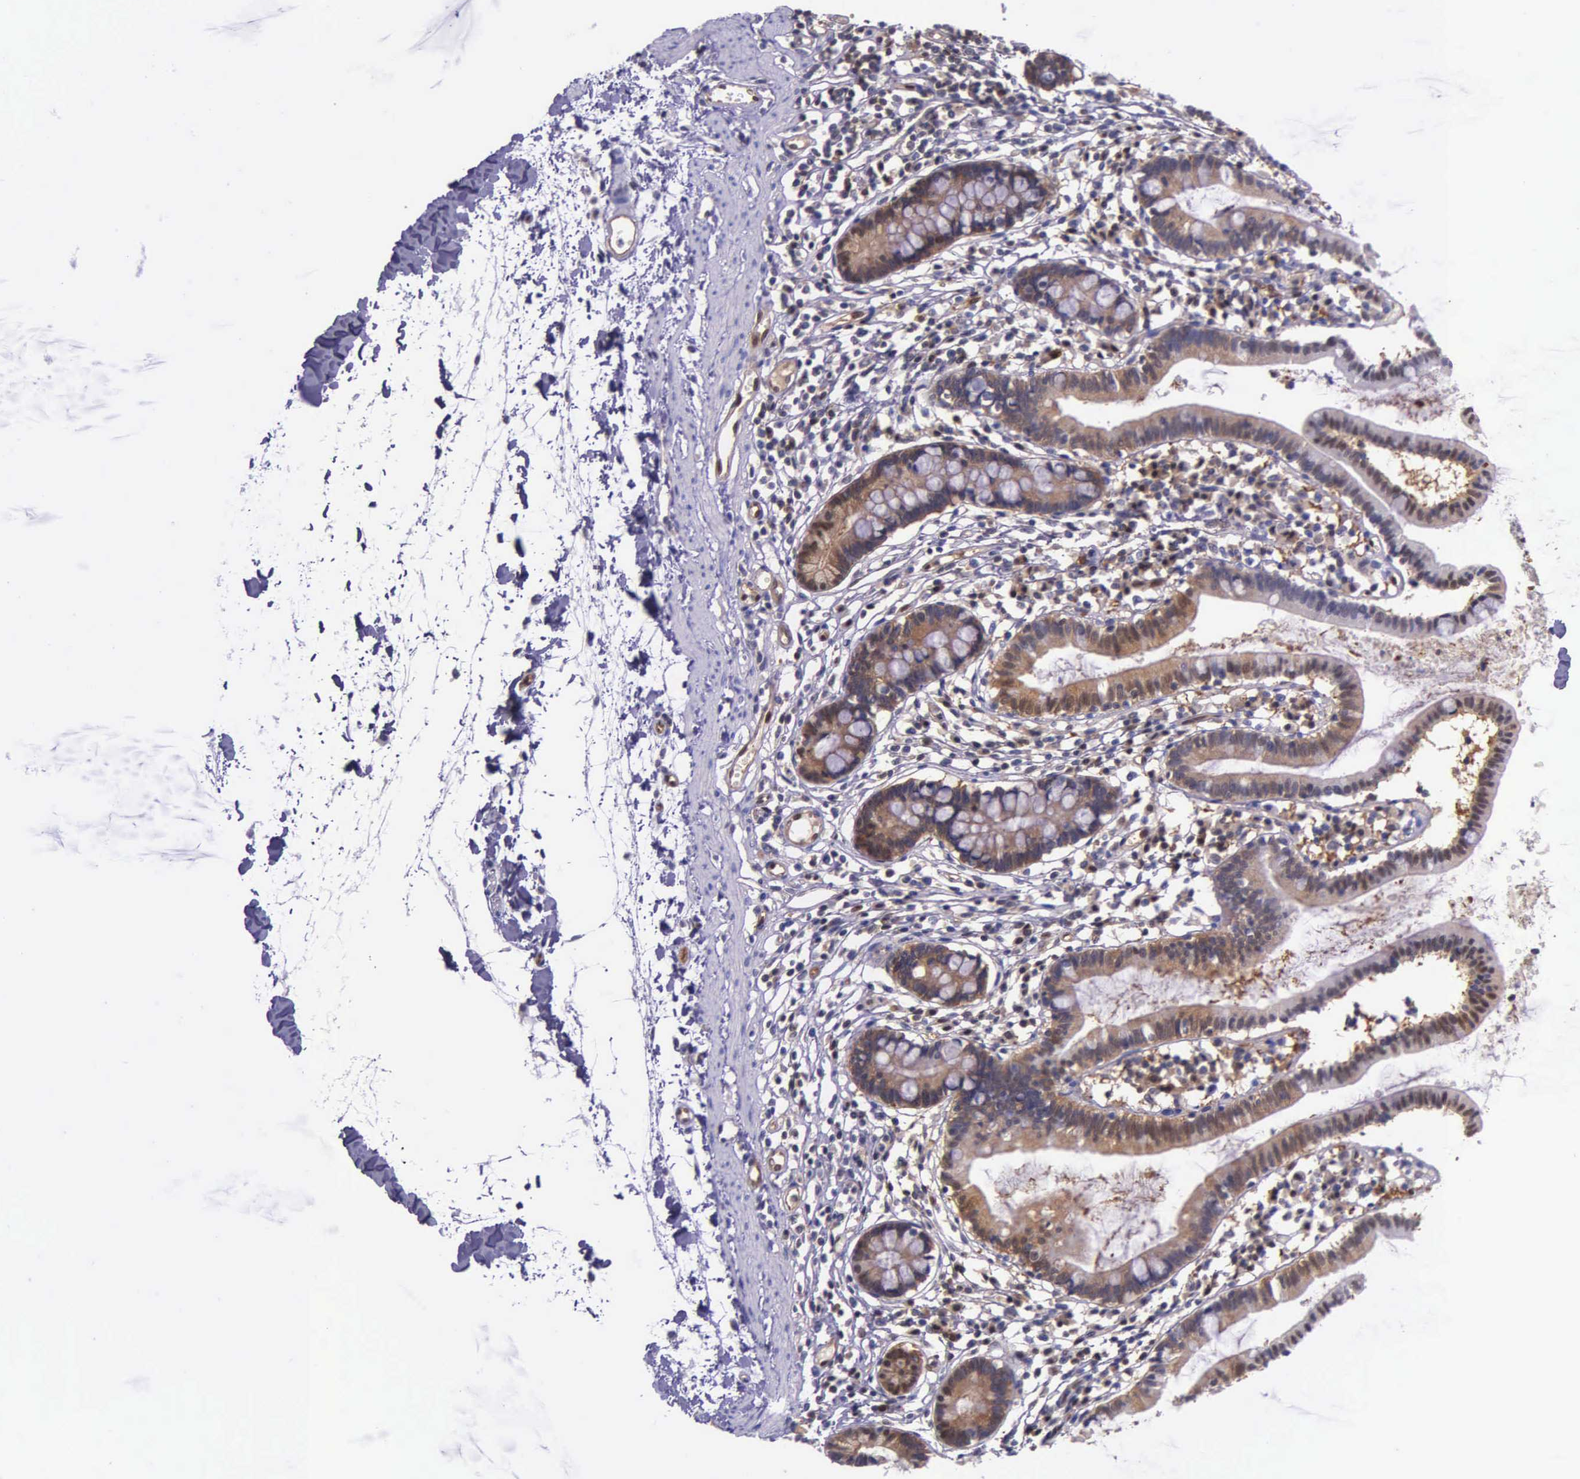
{"staining": {"intensity": "weak", "quantity": ">75%", "location": "cytoplasmic/membranous"}, "tissue": "small intestine", "cell_type": "Glandular cells", "image_type": "normal", "snomed": [{"axis": "morphology", "description": "Normal tissue, NOS"}, {"axis": "topography", "description": "Small intestine"}], "caption": "Weak cytoplasmic/membranous expression is identified in approximately >75% of glandular cells in benign small intestine. The protein of interest is shown in brown color, while the nuclei are stained blue.", "gene": "GMPR2", "patient": {"sex": "female", "age": 37}}